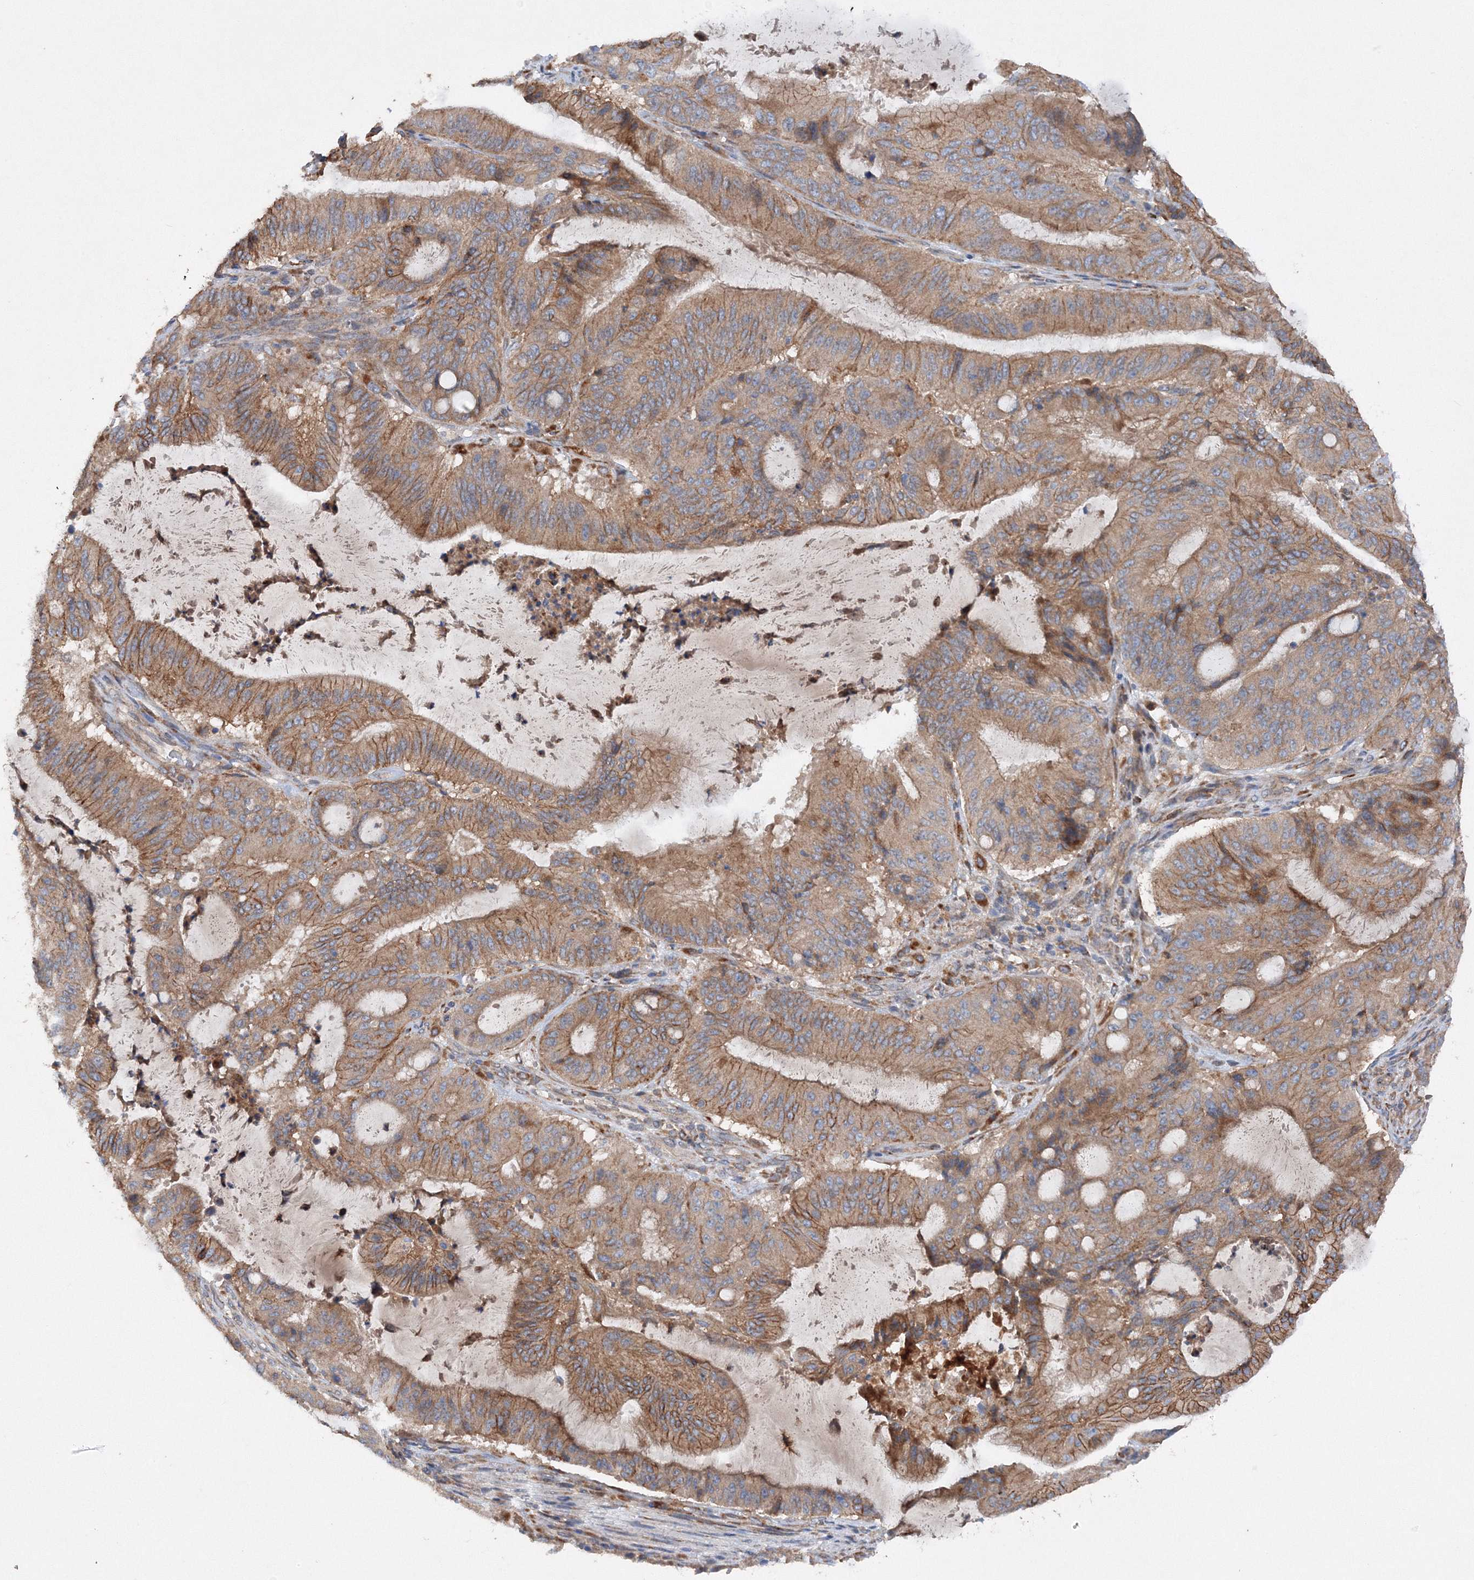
{"staining": {"intensity": "moderate", "quantity": ">75%", "location": "cytoplasmic/membranous"}, "tissue": "liver cancer", "cell_type": "Tumor cells", "image_type": "cancer", "snomed": [{"axis": "morphology", "description": "Normal tissue, NOS"}, {"axis": "morphology", "description": "Cholangiocarcinoma"}, {"axis": "topography", "description": "Liver"}, {"axis": "topography", "description": "Peripheral nerve tissue"}], "caption": "High-magnification brightfield microscopy of cholangiocarcinoma (liver) stained with DAB (3,3'-diaminobenzidine) (brown) and counterstained with hematoxylin (blue). tumor cells exhibit moderate cytoplasmic/membranous expression is present in approximately>75% of cells.", "gene": "SLC36A1", "patient": {"sex": "female", "age": 73}}